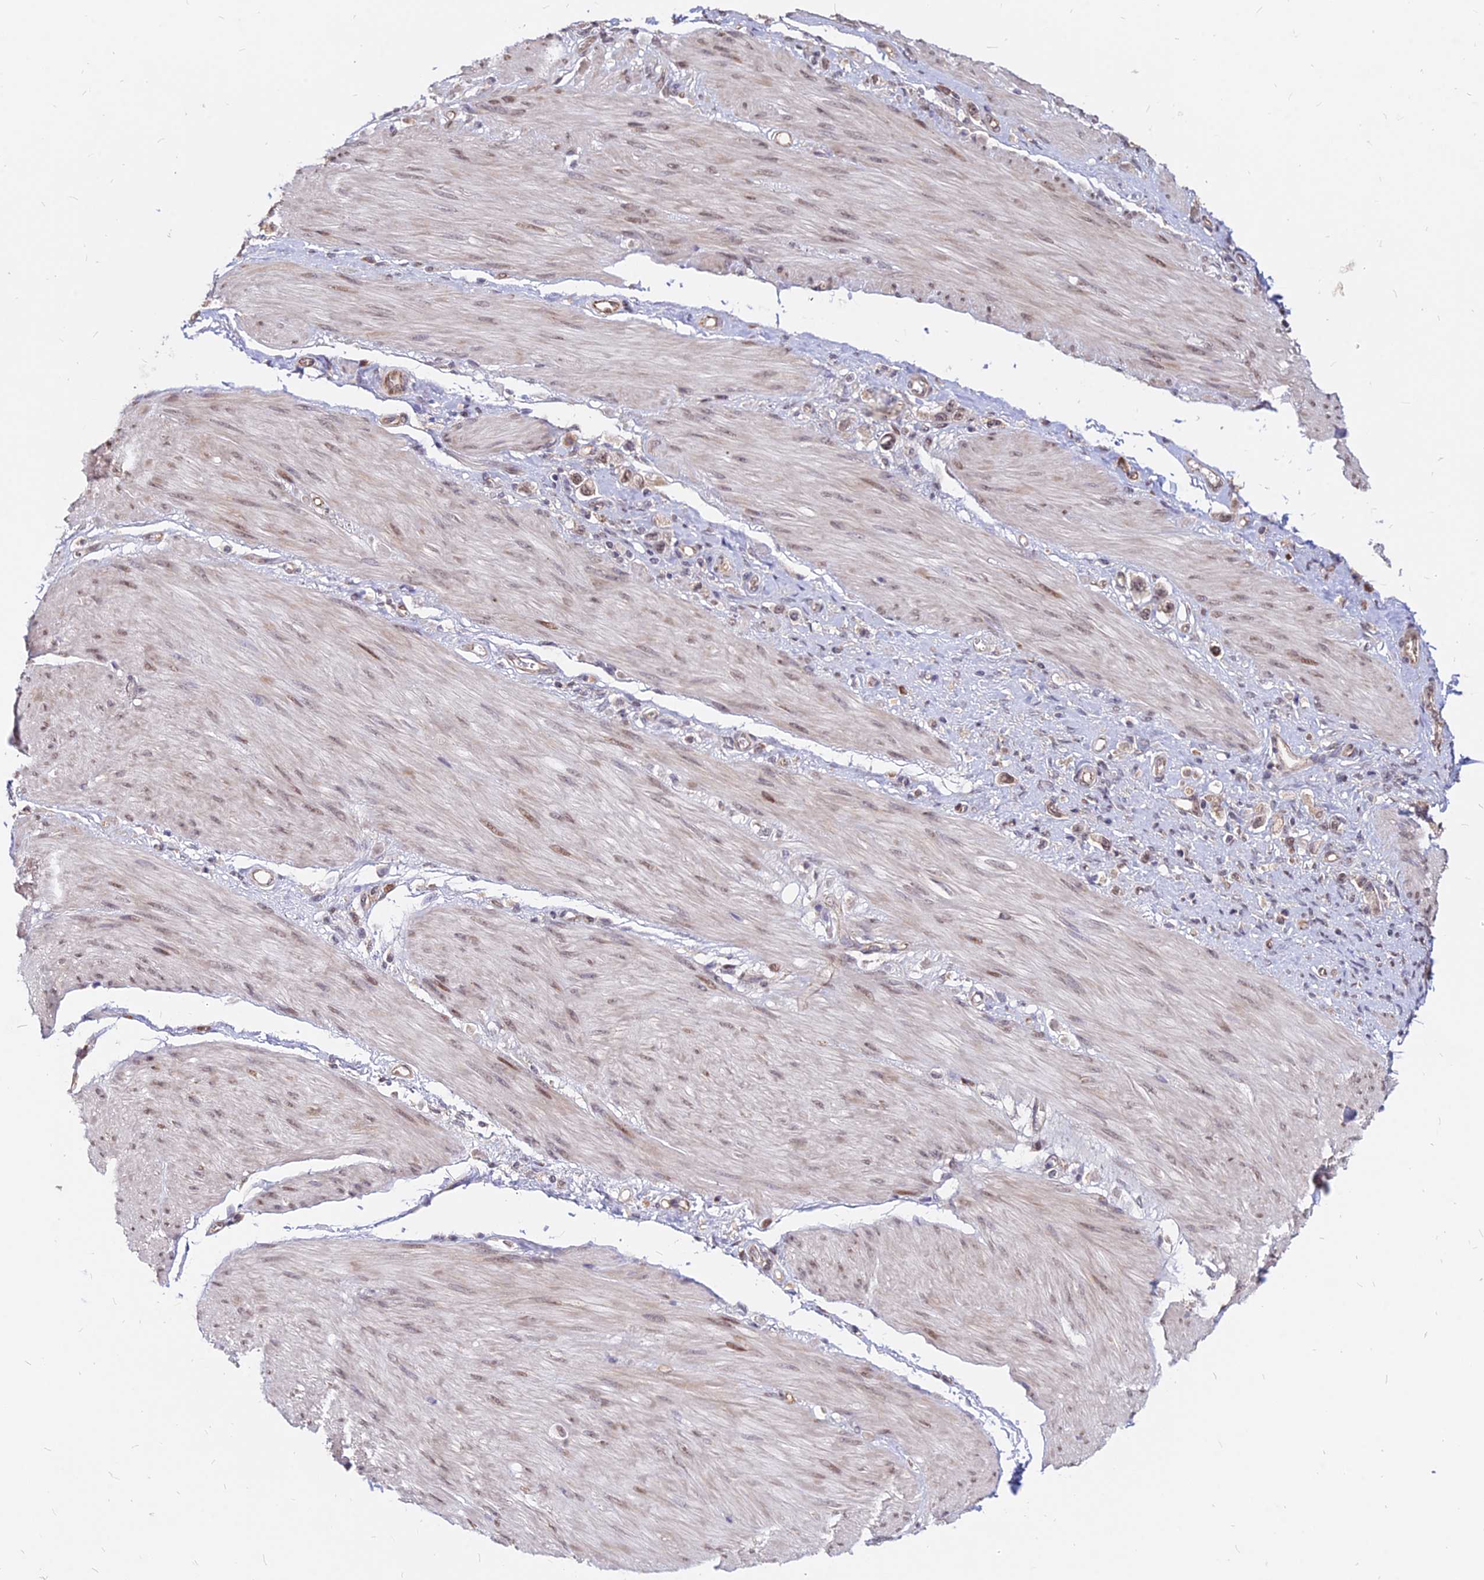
{"staining": {"intensity": "moderate", "quantity": ">75%", "location": "cytoplasmic/membranous,nuclear"}, "tissue": "stomach cancer", "cell_type": "Tumor cells", "image_type": "cancer", "snomed": [{"axis": "morphology", "description": "Adenocarcinoma, NOS"}, {"axis": "topography", "description": "Stomach"}], "caption": "Immunohistochemistry micrograph of human stomach adenocarcinoma stained for a protein (brown), which shows medium levels of moderate cytoplasmic/membranous and nuclear staining in about >75% of tumor cells.", "gene": "C11orf68", "patient": {"sex": "female", "age": 65}}